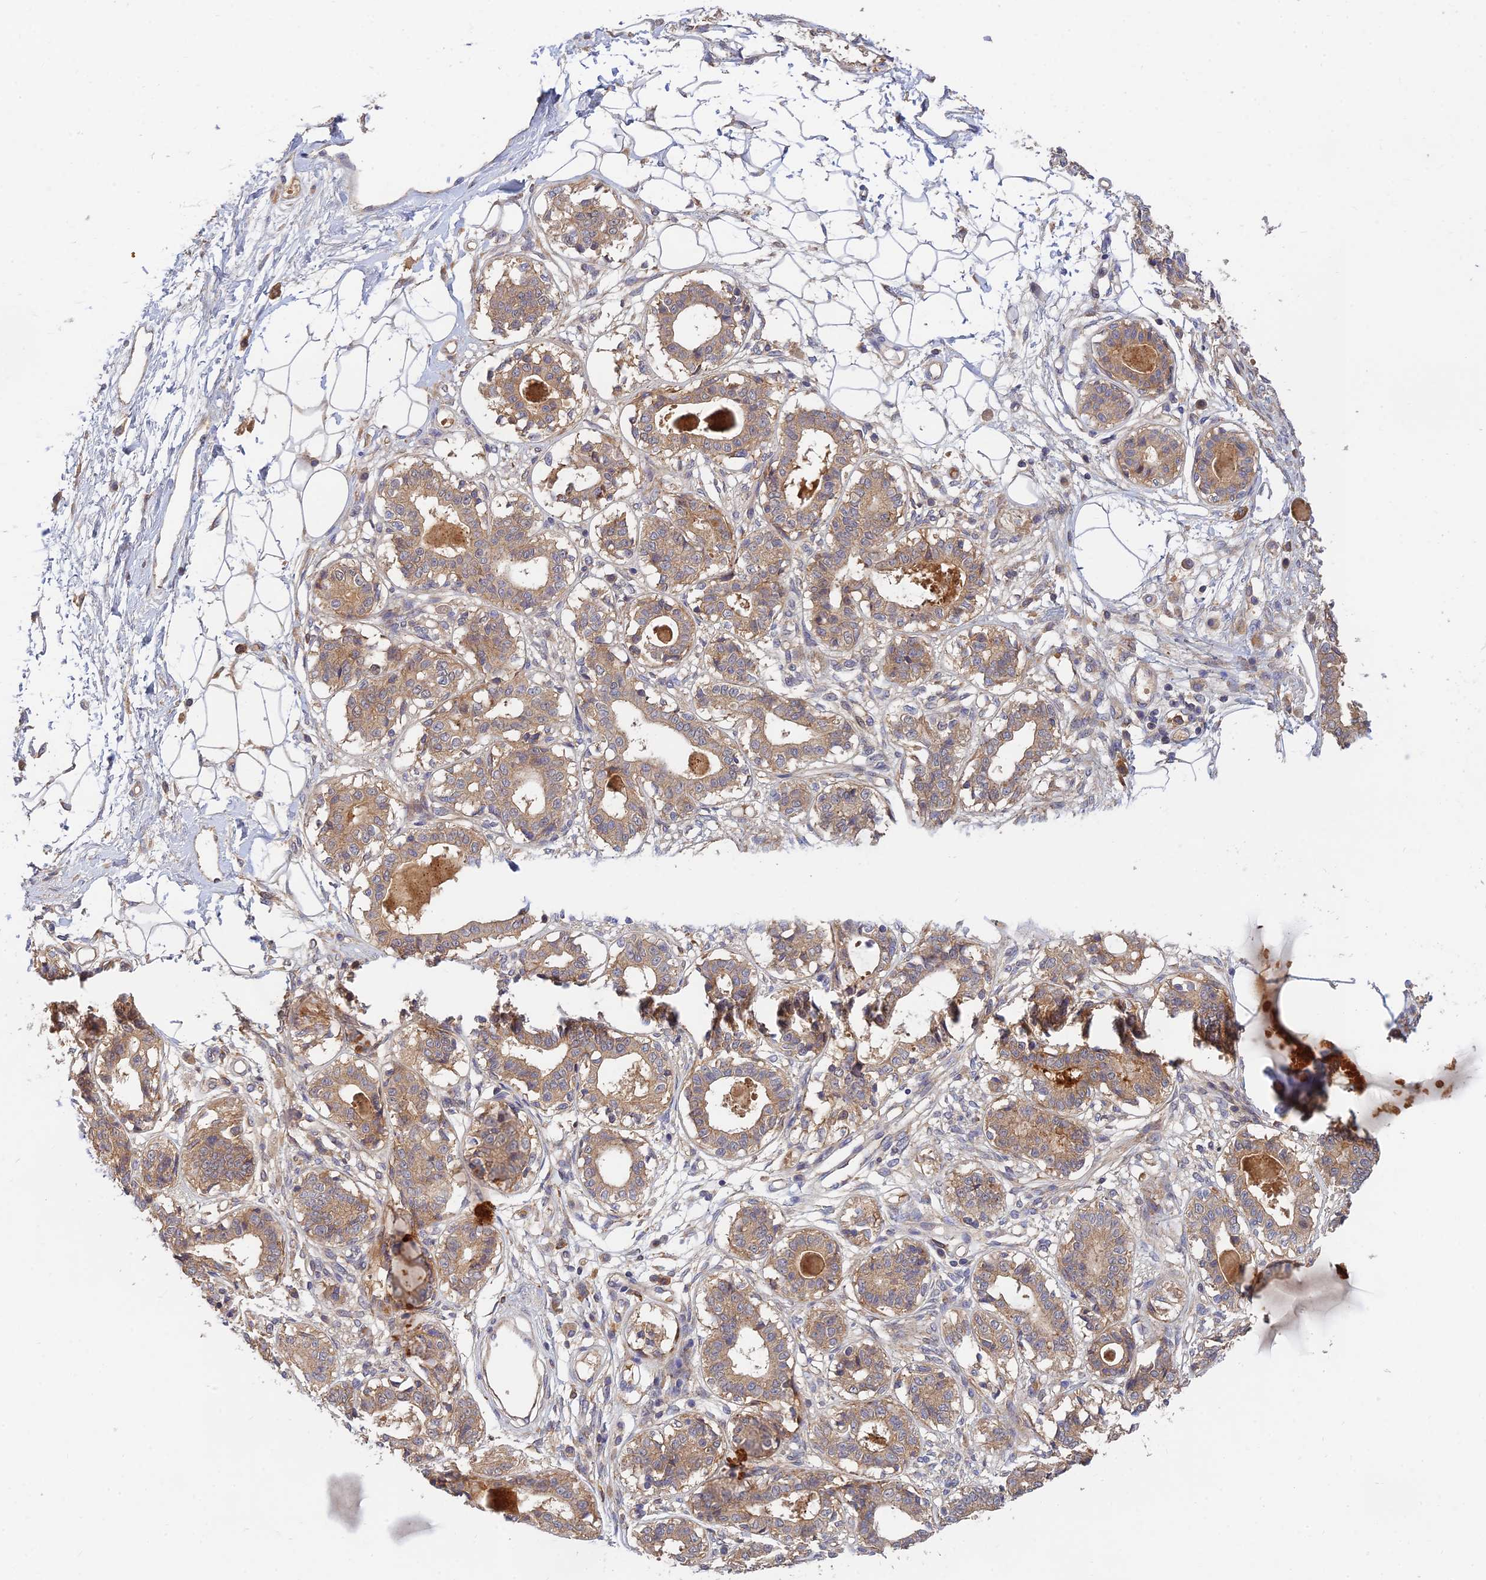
{"staining": {"intensity": "negative", "quantity": "none", "location": "none"}, "tissue": "breast", "cell_type": "Adipocytes", "image_type": "normal", "snomed": [{"axis": "morphology", "description": "Normal tissue, NOS"}, {"axis": "topography", "description": "Breast"}], "caption": "Image shows no significant protein staining in adipocytes of normal breast. (DAB (3,3'-diaminobenzidine) immunohistochemistry (IHC) with hematoxylin counter stain).", "gene": "FAM151B", "patient": {"sex": "female", "age": 45}}